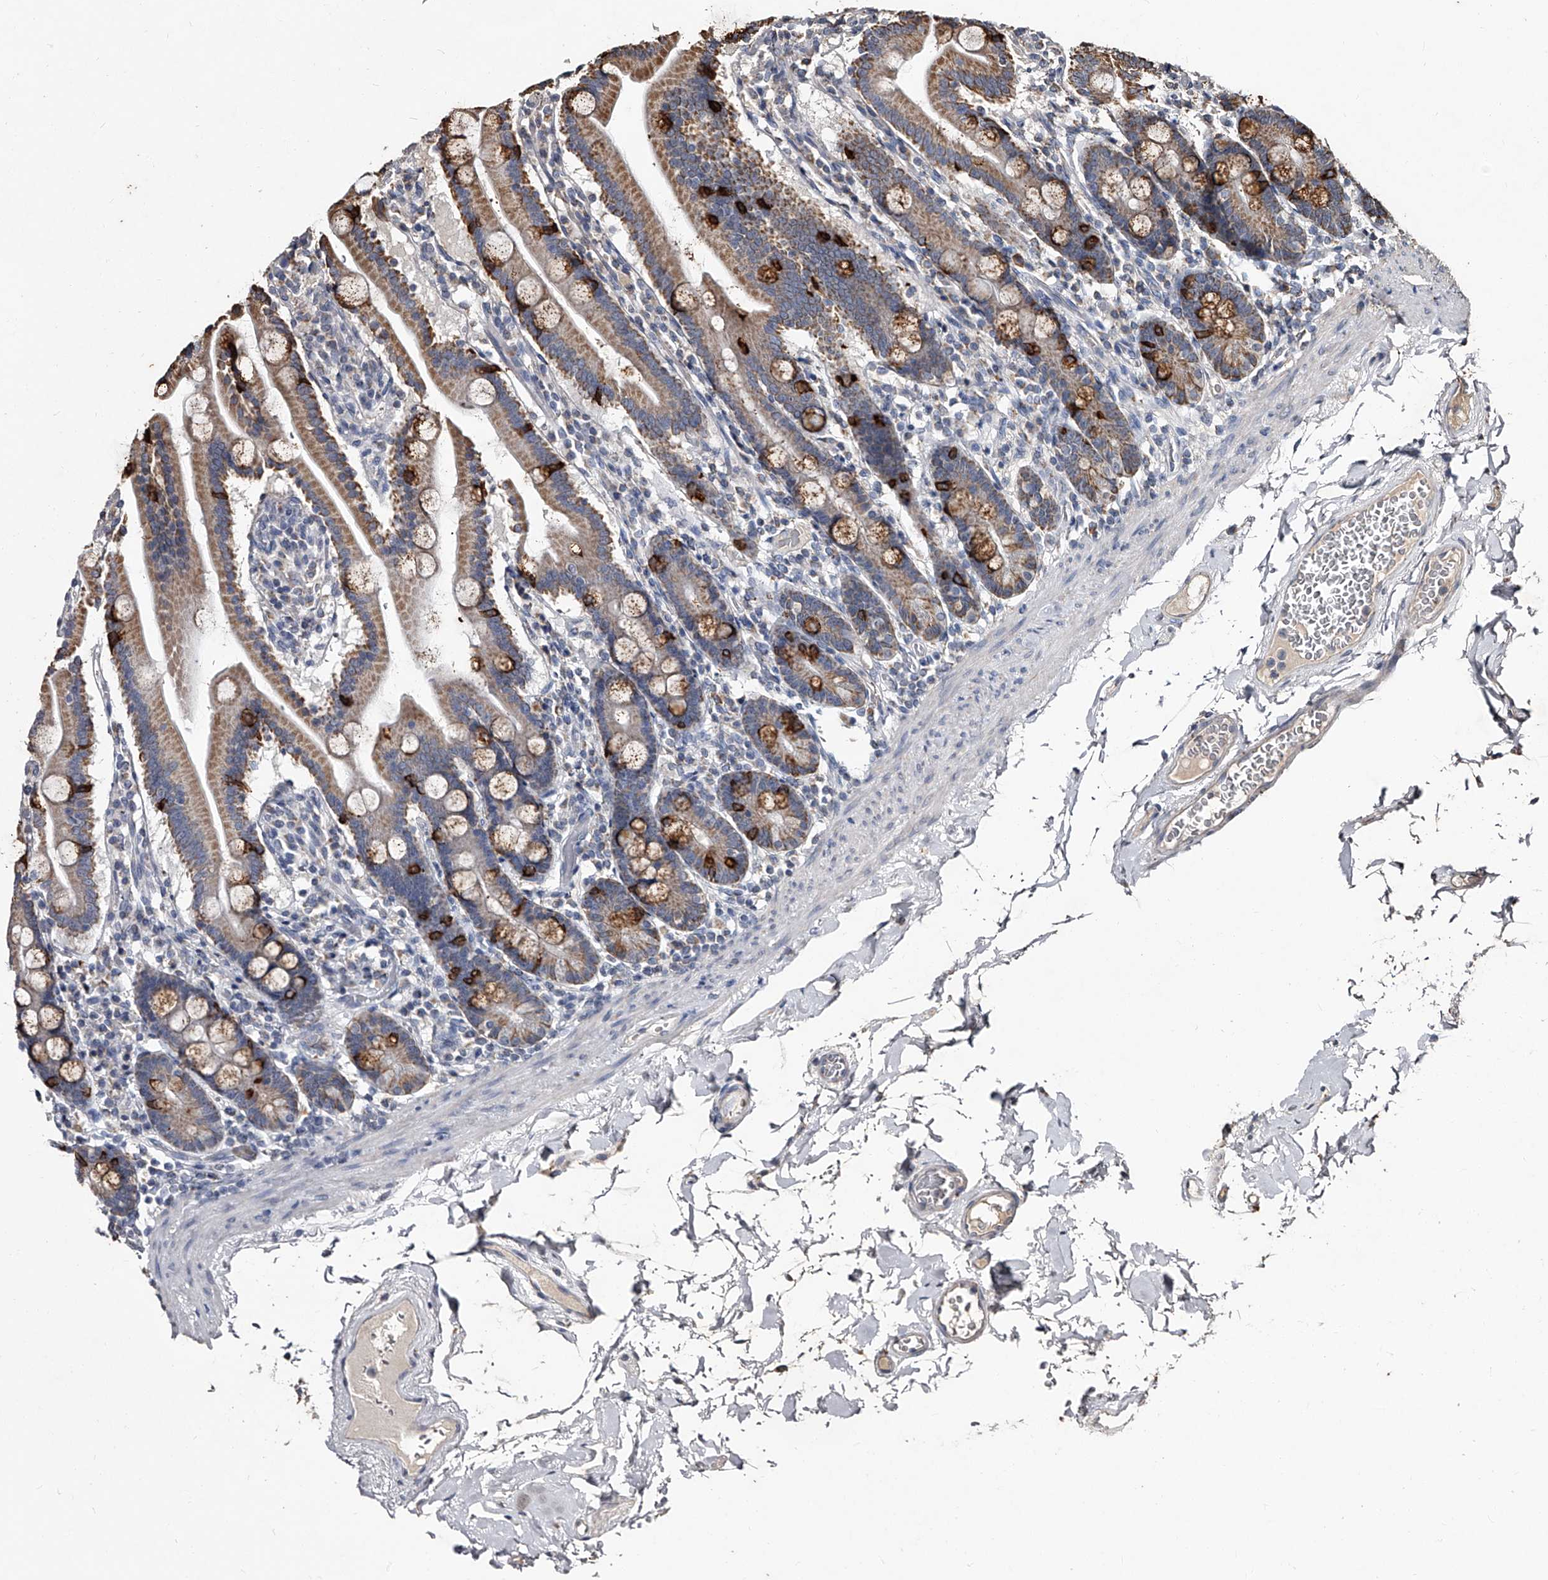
{"staining": {"intensity": "strong", "quantity": "25%-75%", "location": "cytoplasmic/membranous"}, "tissue": "duodenum", "cell_type": "Glandular cells", "image_type": "normal", "snomed": [{"axis": "morphology", "description": "Normal tissue, NOS"}, {"axis": "topography", "description": "Duodenum"}], "caption": "Immunohistochemistry photomicrograph of unremarkable human duodenum stained for a protein (brown), which shows high levels of strong cytoplasmic/membranous expression in approximately 25%-75% of glandular cells.", "gene": "GPR183", "patient": {"sex": "male", "age": 55}}